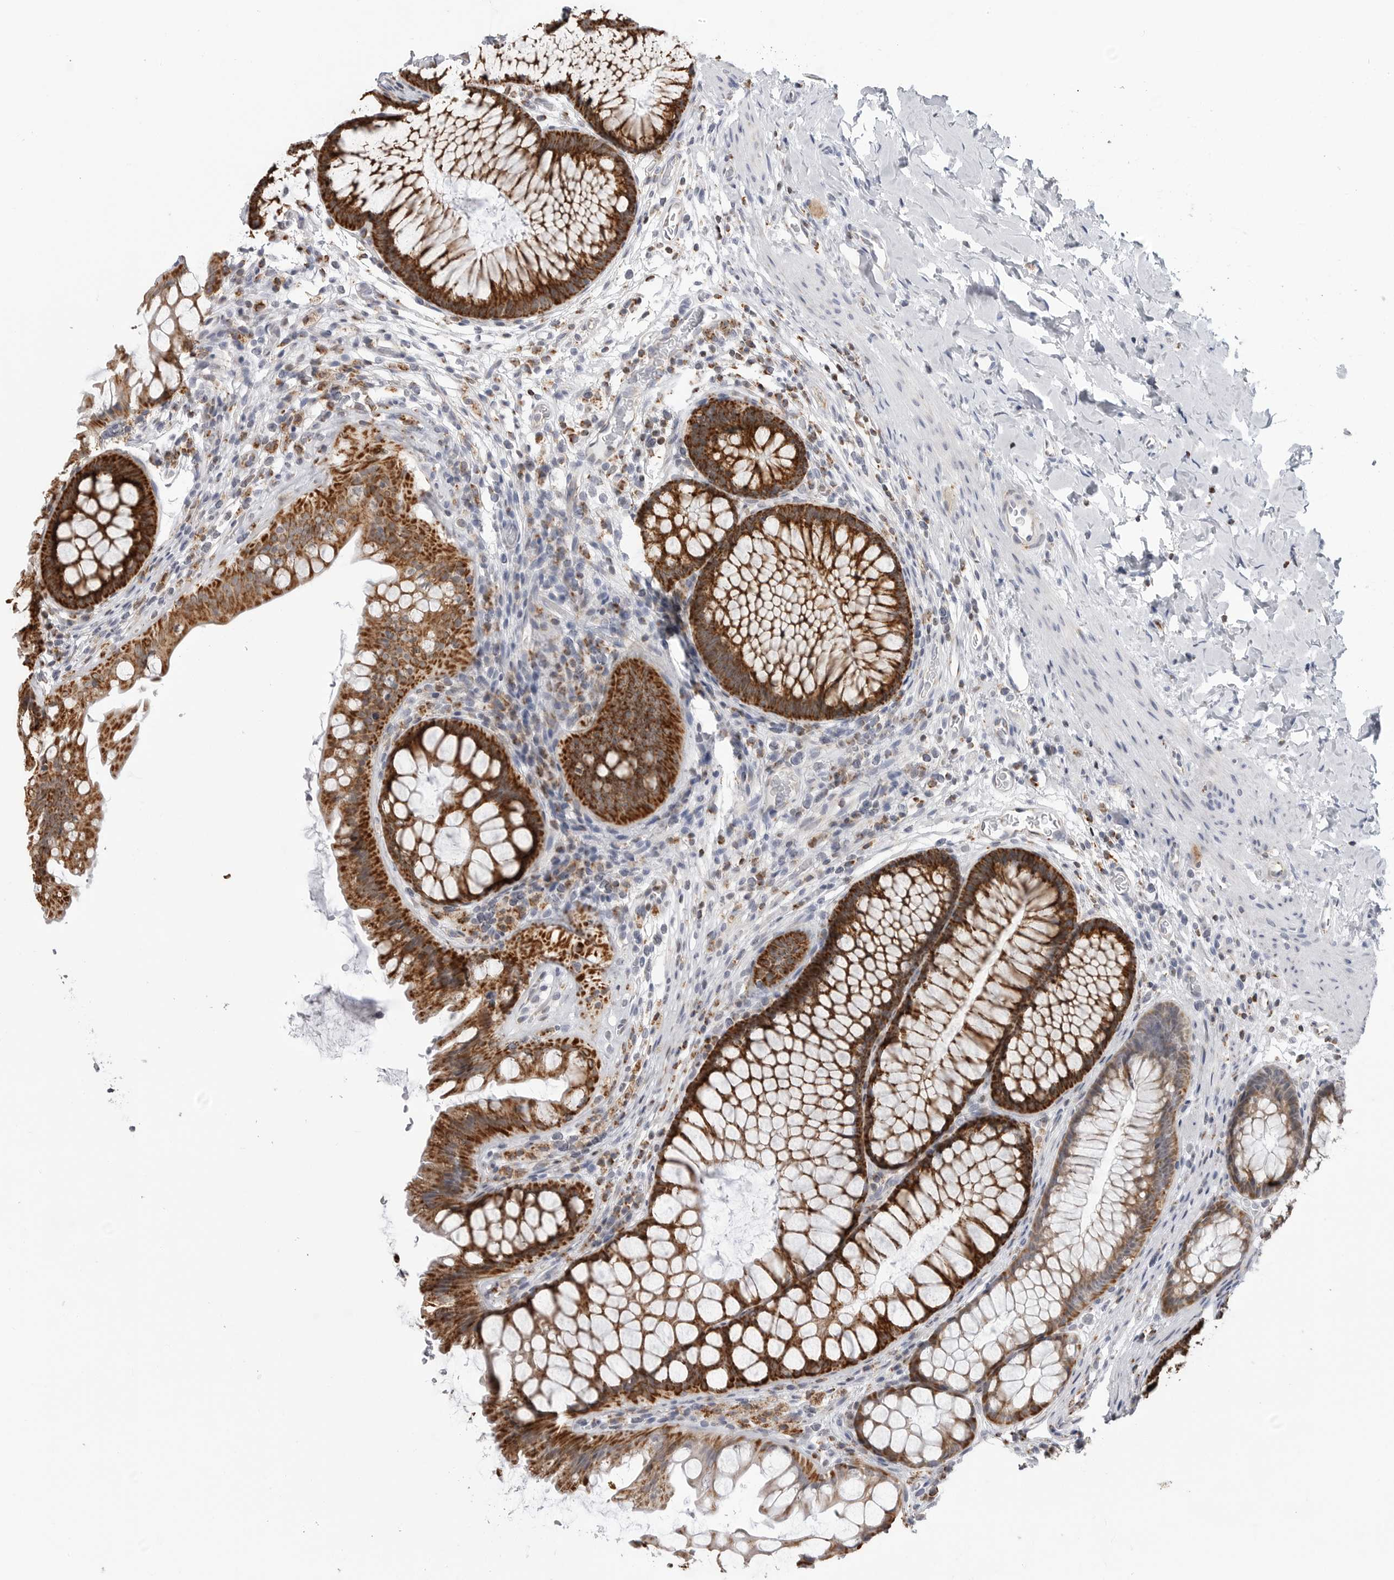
{"staining": {"intensity": "negative", "quantity": "none", "location": "none"}, "tissue": "colon", "cell_type": "Endothelial cells", "image_type": "normal", "snomed": [{"axis": "morphology", "description": "Normal tissue, NOS"}, {"axis": "topography", "description": "Colon"}], "caption": "Endothelial cells are negative for brown protein staining in unremarkable colon. (DAB immunohistochemistry with hematoxylin counter stain).", "gene": "COX5A", "patient": {"sex": "female", "age": 62}}